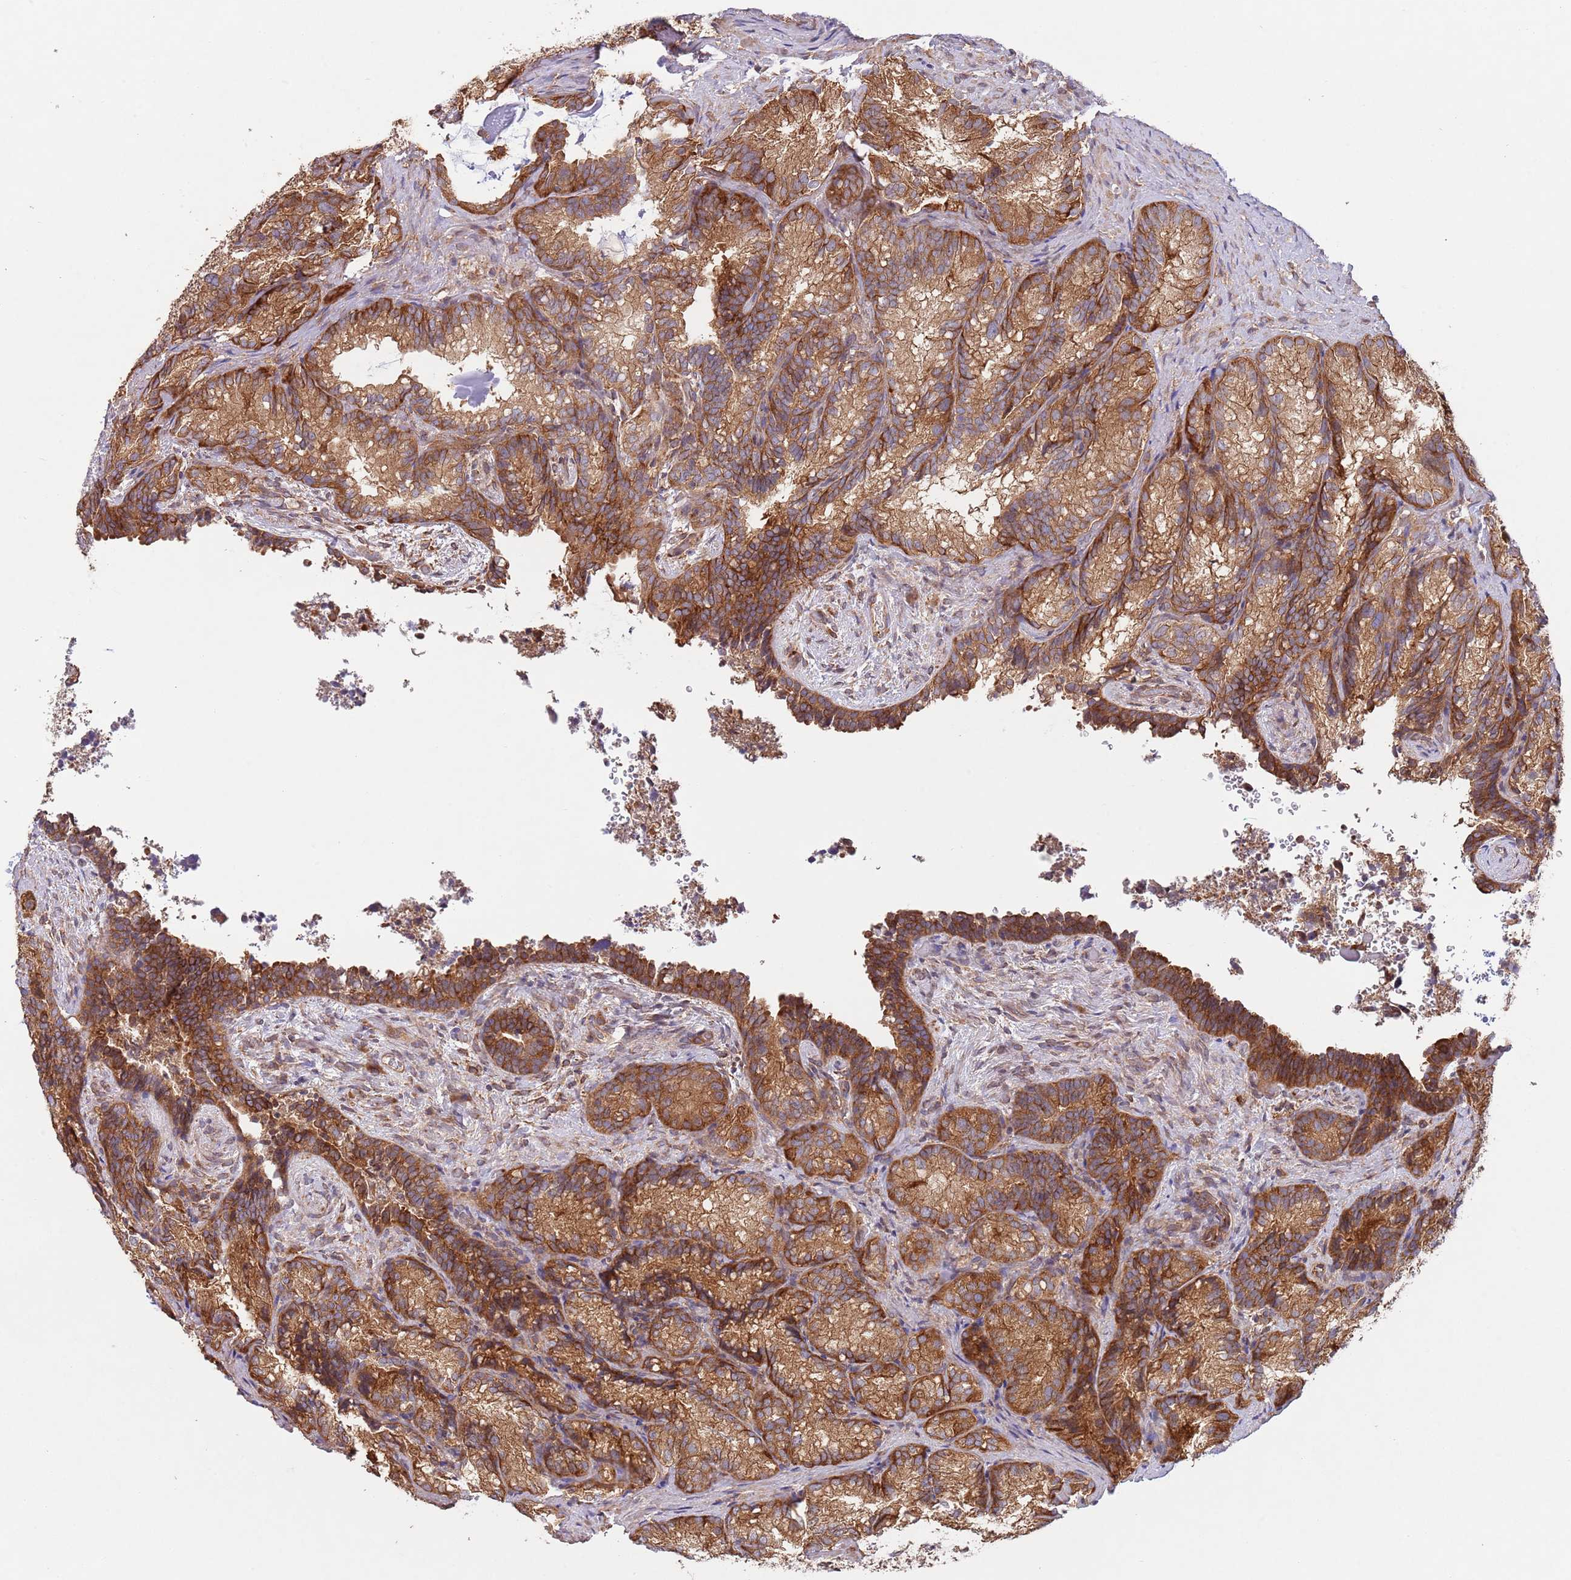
{"staining": {"intensity": "strong", "quantity": ">75%", "location": "cytoplasmic/membranous"}, "tissue": "seminal vesicle", "cell_type": "Glandular cells", "image_type": "normal", "snomed": [{"axis": "morphology", "description": "Normal tissue, NOS"}, {"axis": "topography", "description": "Seminal veicle"}], "caption": "Immunohistochemistry image of unremarkable seminal vesicle stained for a protein (brown), which demonstrates high levels of strong cytoplasmic/membranous positivity in about >75% of glandular cells.", "gene": "RNF19B", "patient": {"sex": "male", "age": 58}}